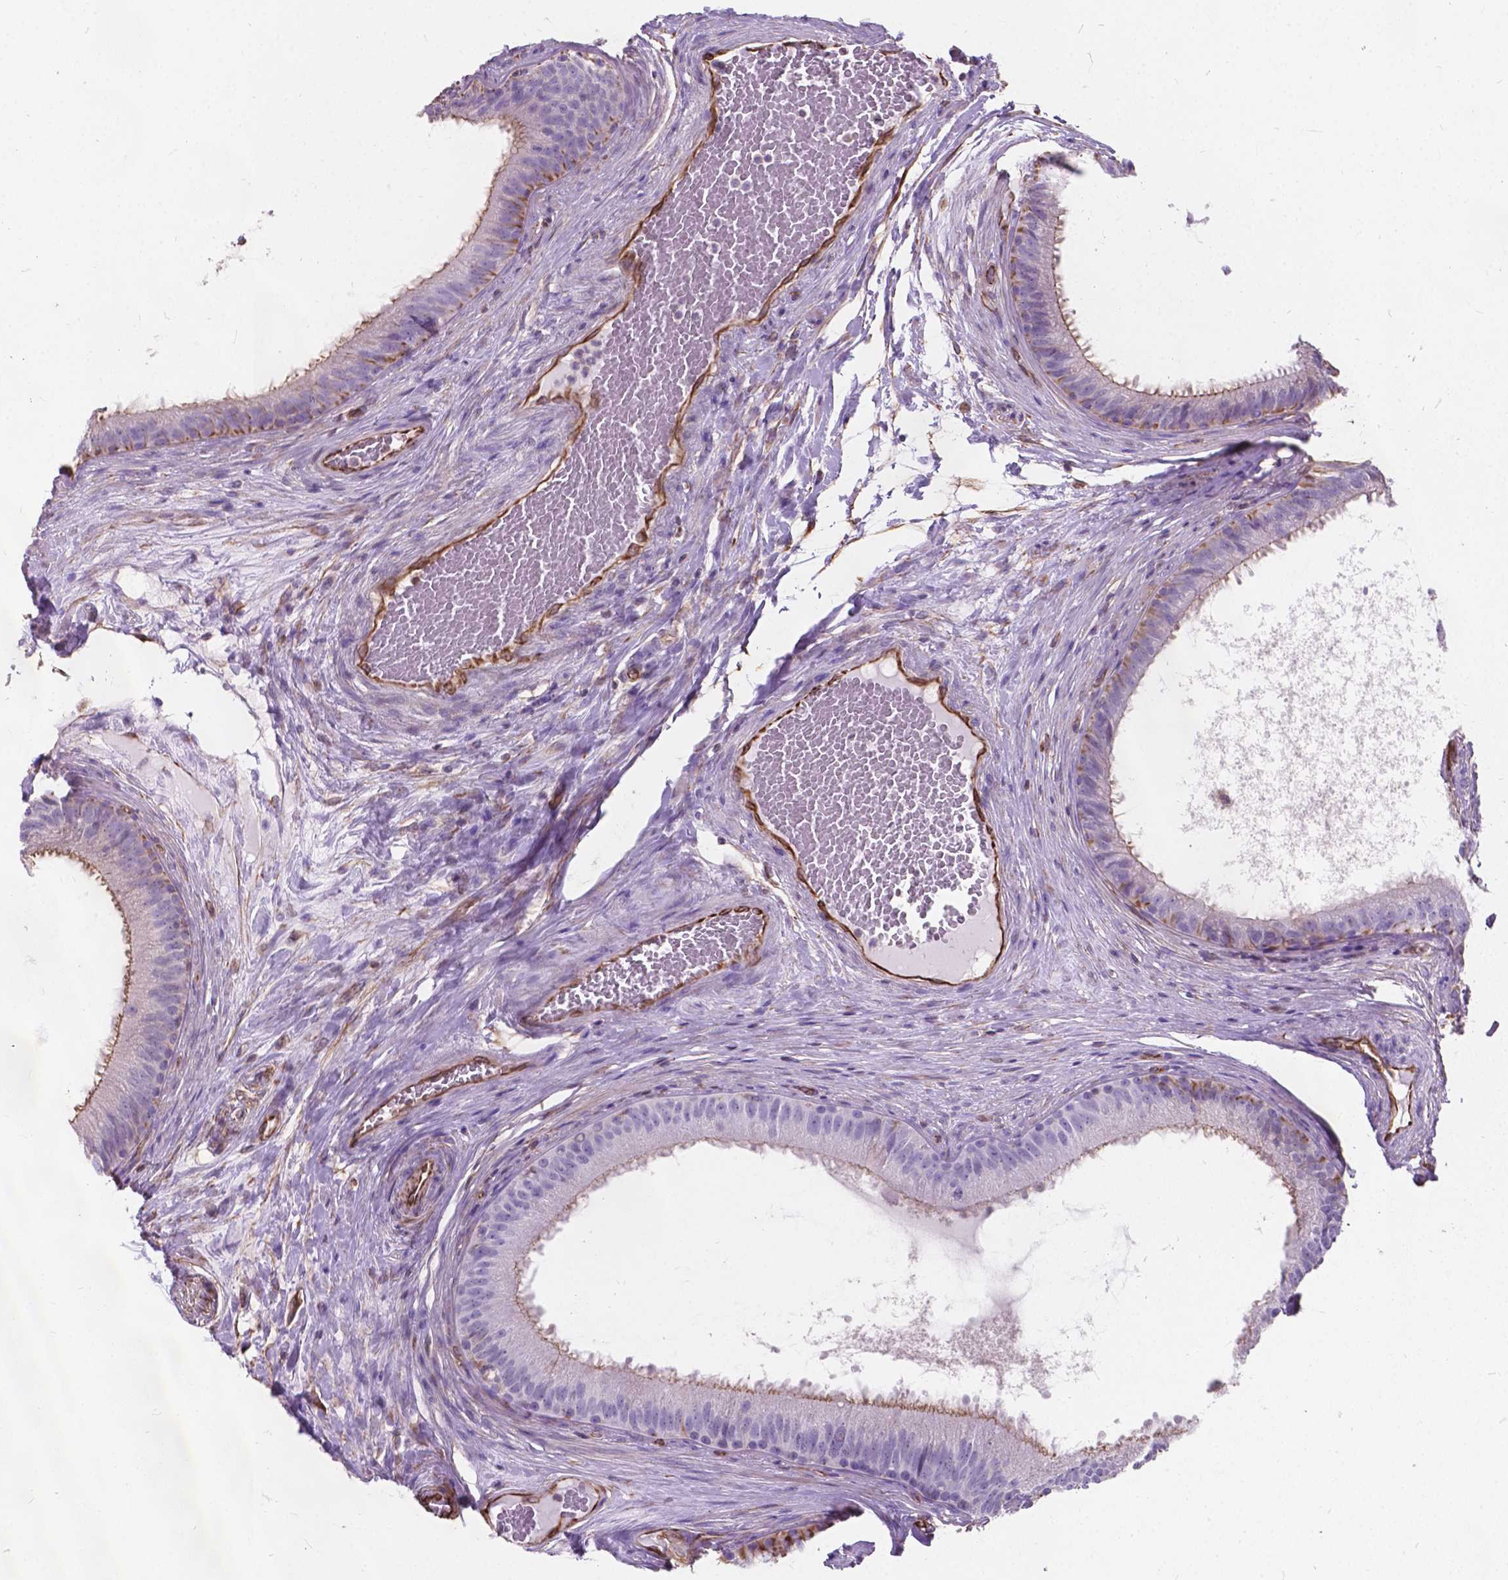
{"staining": {"intensity": "weak", "quantity": "25%-75%", "location": "cytoplasmic/membranous"}, "tissue": "epididymis", "cell_type": "Glandular cells", "image_type": "normal", "snomed": [{"axis": "morphology", "description": "Normal tissue, NOS"}, {"axis": "topography", "description": "Epididymis"}], "caption": "IHC image of benign human epididymis stained for a protein (brown), which reveals low levels of weak cytoplasmic/membranous staining in about 25%-75% of glandular cells.", "gene": "AMOT", "patient": {"sex": "male", "age": 59}}